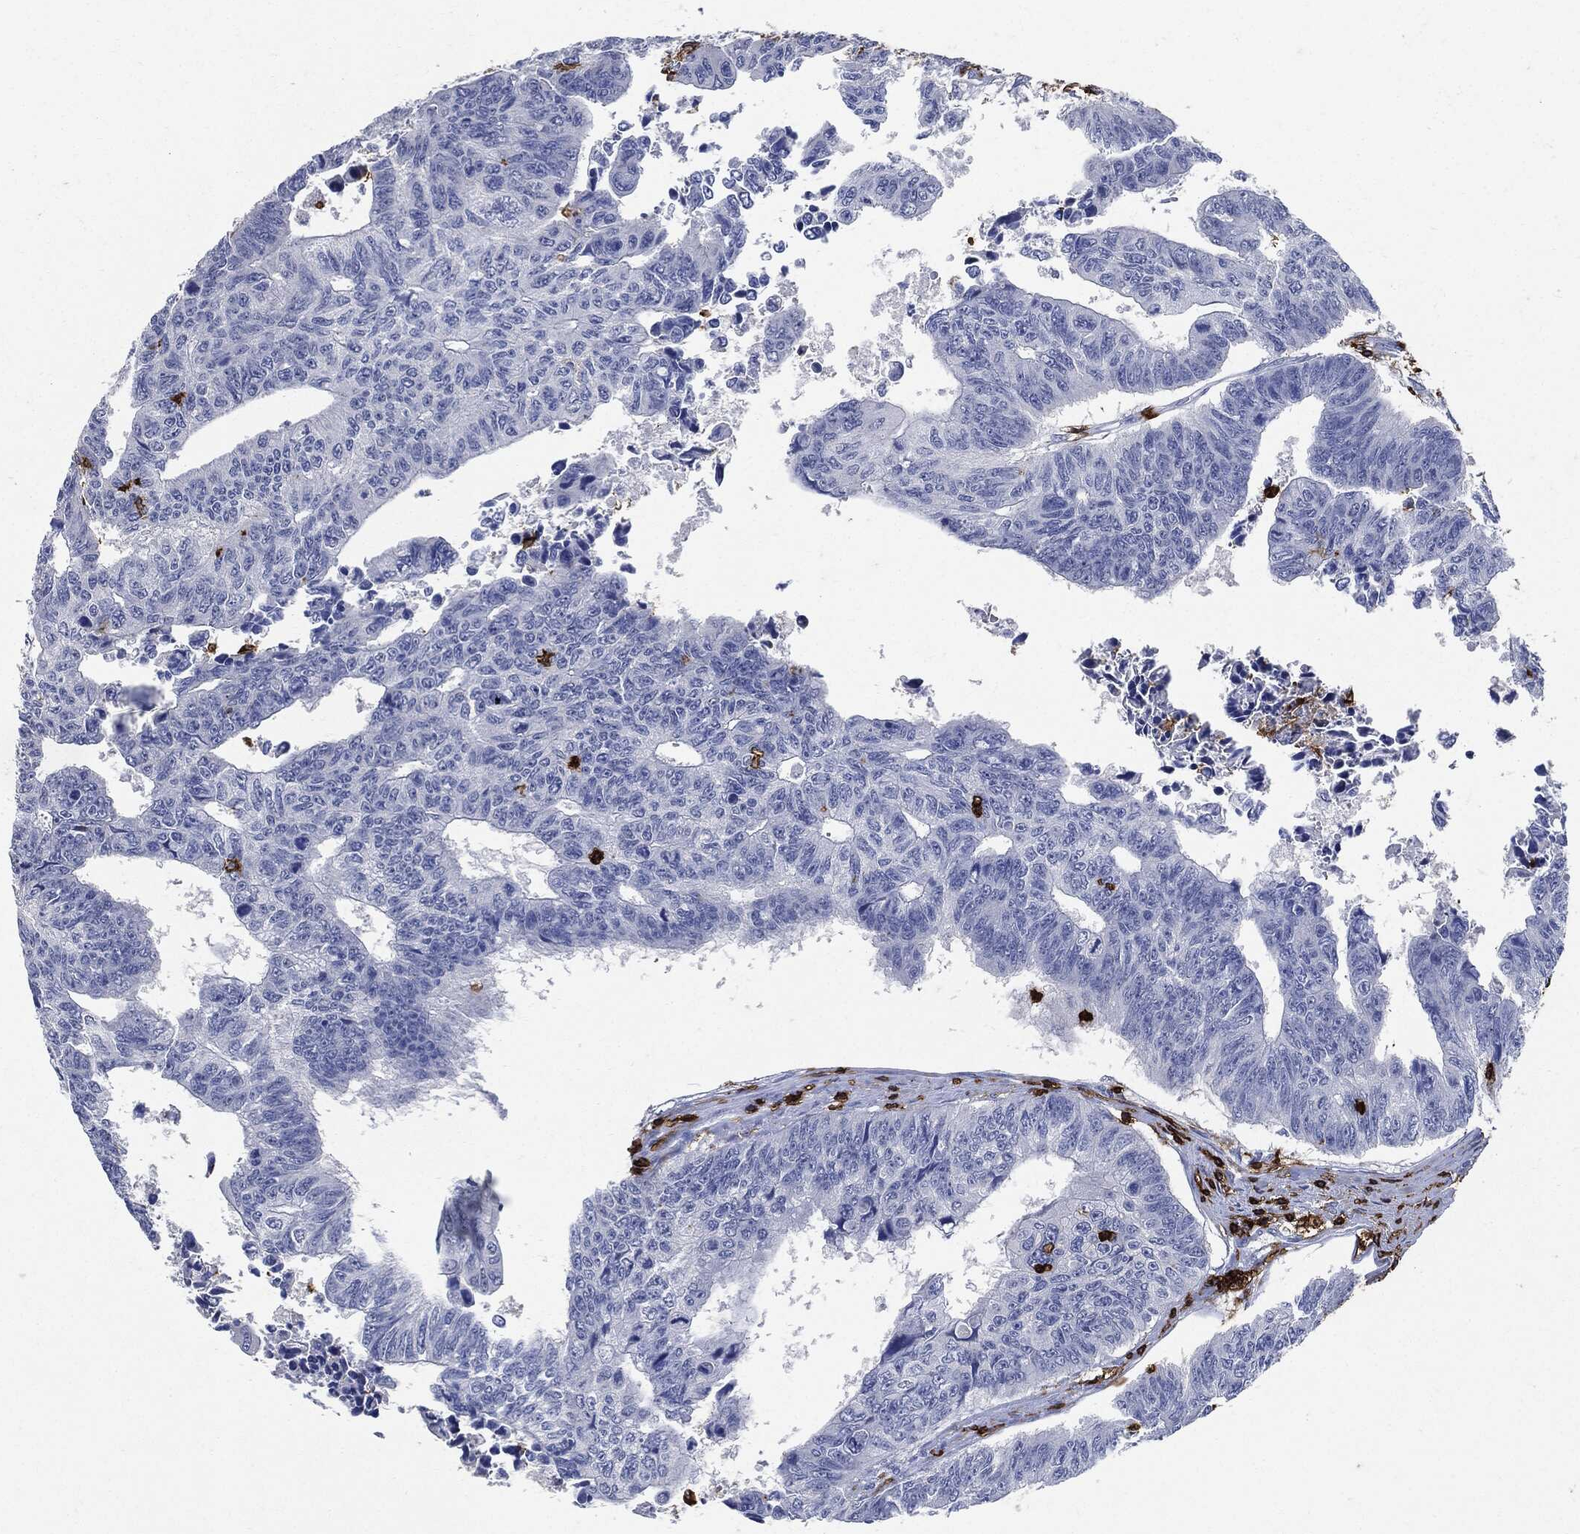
{"staining": {"intensity": "negative", "quantity": "none", "location": "none"}, "tissue": "colorectal cancer", "cell_type": "Tumor cells", "image_type": "cancer", "snomed": [{"axis": "morphology", "description": "Adenocarcinoma, NOS"}, {"axis": "topography", "description": "Rectum"}], "caption": "High magnification brightfield microscopy of adenocarcinoma (colorectal) stained with DAB (brown) and counterstained with hematoxylin (blue): tumor cells show no significant staining.", "gene": "PTPRC", "patient": {"sex": "female", "age": 85}}